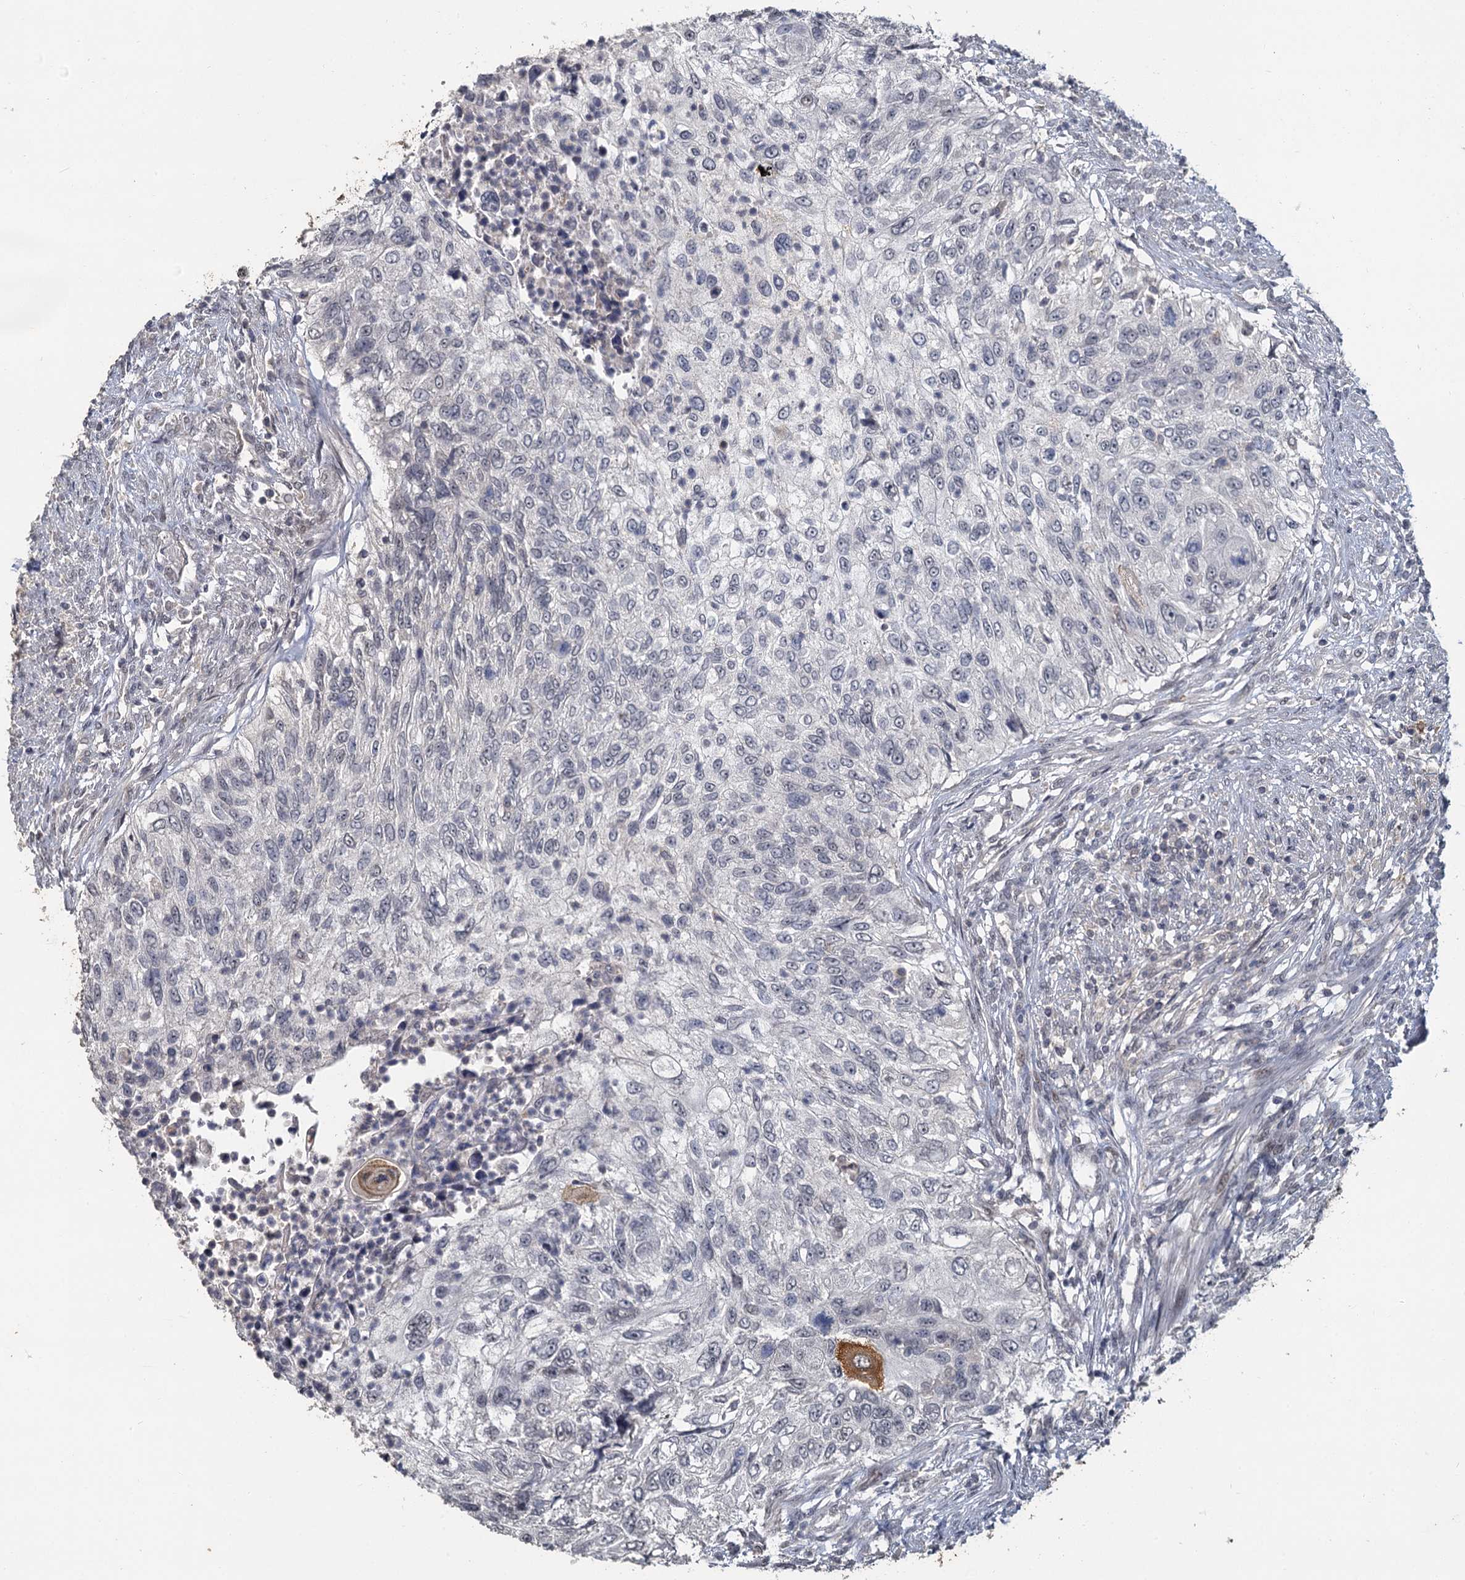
{"staining": {"intensity": "negative", "quantity": "none", "location": "none"}, "tissue": "urothelial cancer", "cell_type": "Tumor cells", "image_type": "cancer", "snomed": [{"axis": "morphology", "description": "Urothelial carcinoma, High grade"}, {"axis": "topography", "description": "Urinary bladder"}], "caption": "This is an immunohistochemistry histopathology image of human urothelial cancer. There is no expression in tumor cells.", "gene": "MUCL1", "patient": {"sex": "female", "age": 60}}